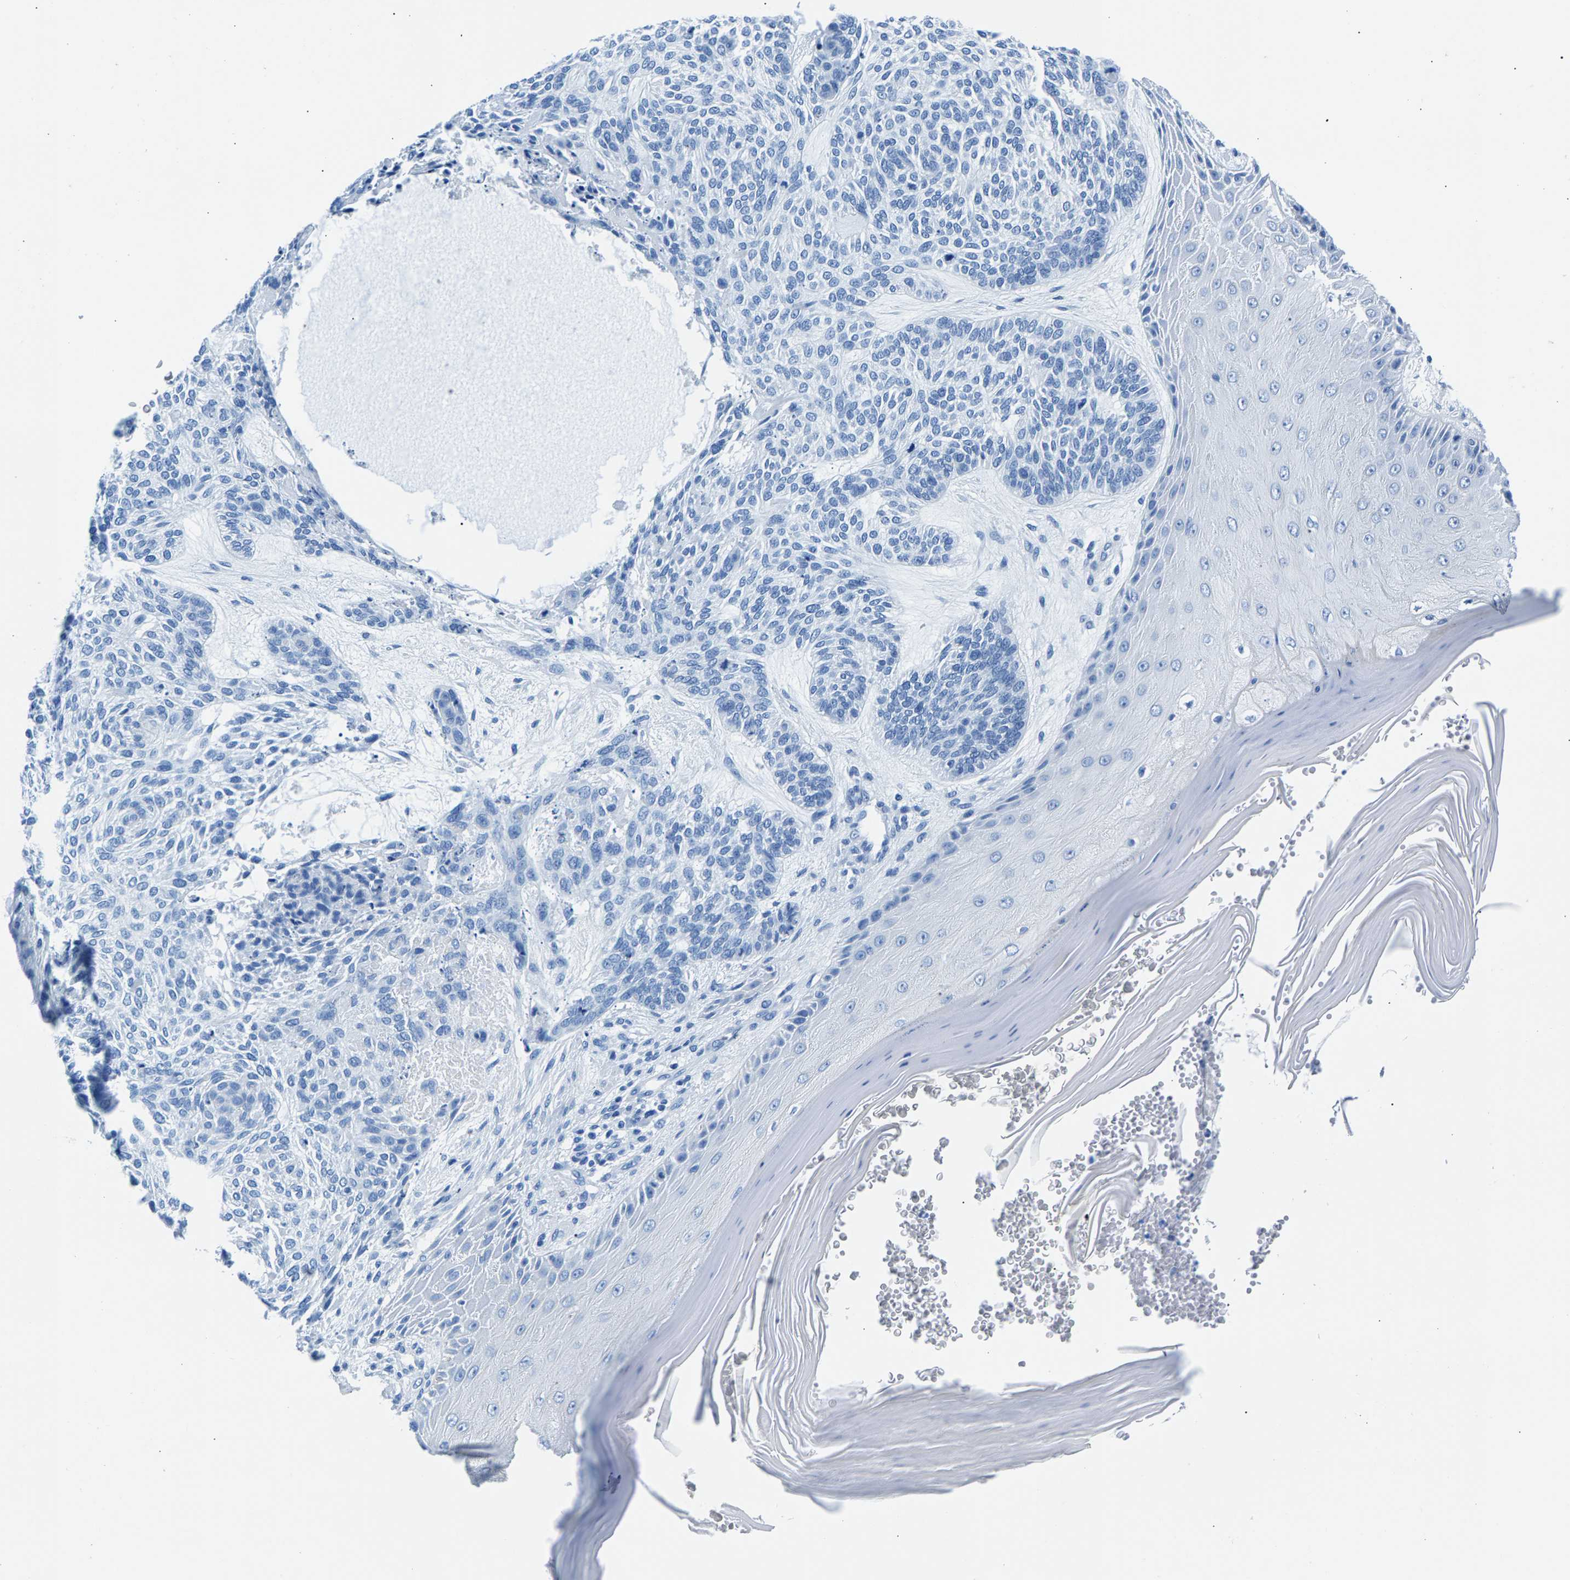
{"staining": {"intensity": "negative", "quantity": "none", "location": "none"}, "tissue": "skin cancer", "cell_type": "Tumor cells", "image_type": "cancer", "snomed": [{"axis": "morphology", "description": "Basal cell carcinoma"}, {"axis": "topography", "description": "Skin"}], "caption": "This is an immunohistochemistry (IHC) image of human skin cancer (basal cell carcinoma). There is no expression in tumor cells.", "gene": "CPS1", "patient": {"sex": "male", "age": 55}}